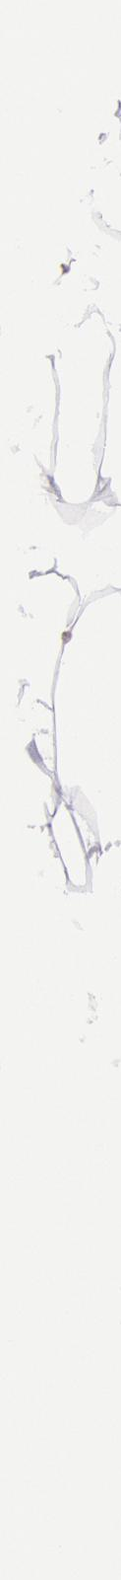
{"staining": {"intensity": "weak", "quantity": "<25%", "location": "cytoplasmic/membranous"}, "tissue": "adipose tissue", "cell_type": "Adipocytes", "image_type": "normal", "snomed": [{"axis": "morphology", "description": "Normal tissue, NOS"}, {"axis": "morphology", "description": "Duct carcinoma"}, {"axis": "topography", "description": "Breast"}, {"axis": "topography", "description": "Adipose tissue"}], "caption": "Immunohistochemistry (IHC) of benign human adipose tissue displays no staining in adipocytes. Nuclei are stained in blue.", "gene": "CDH13", "patient": {"sex": "female", "age": 37}}